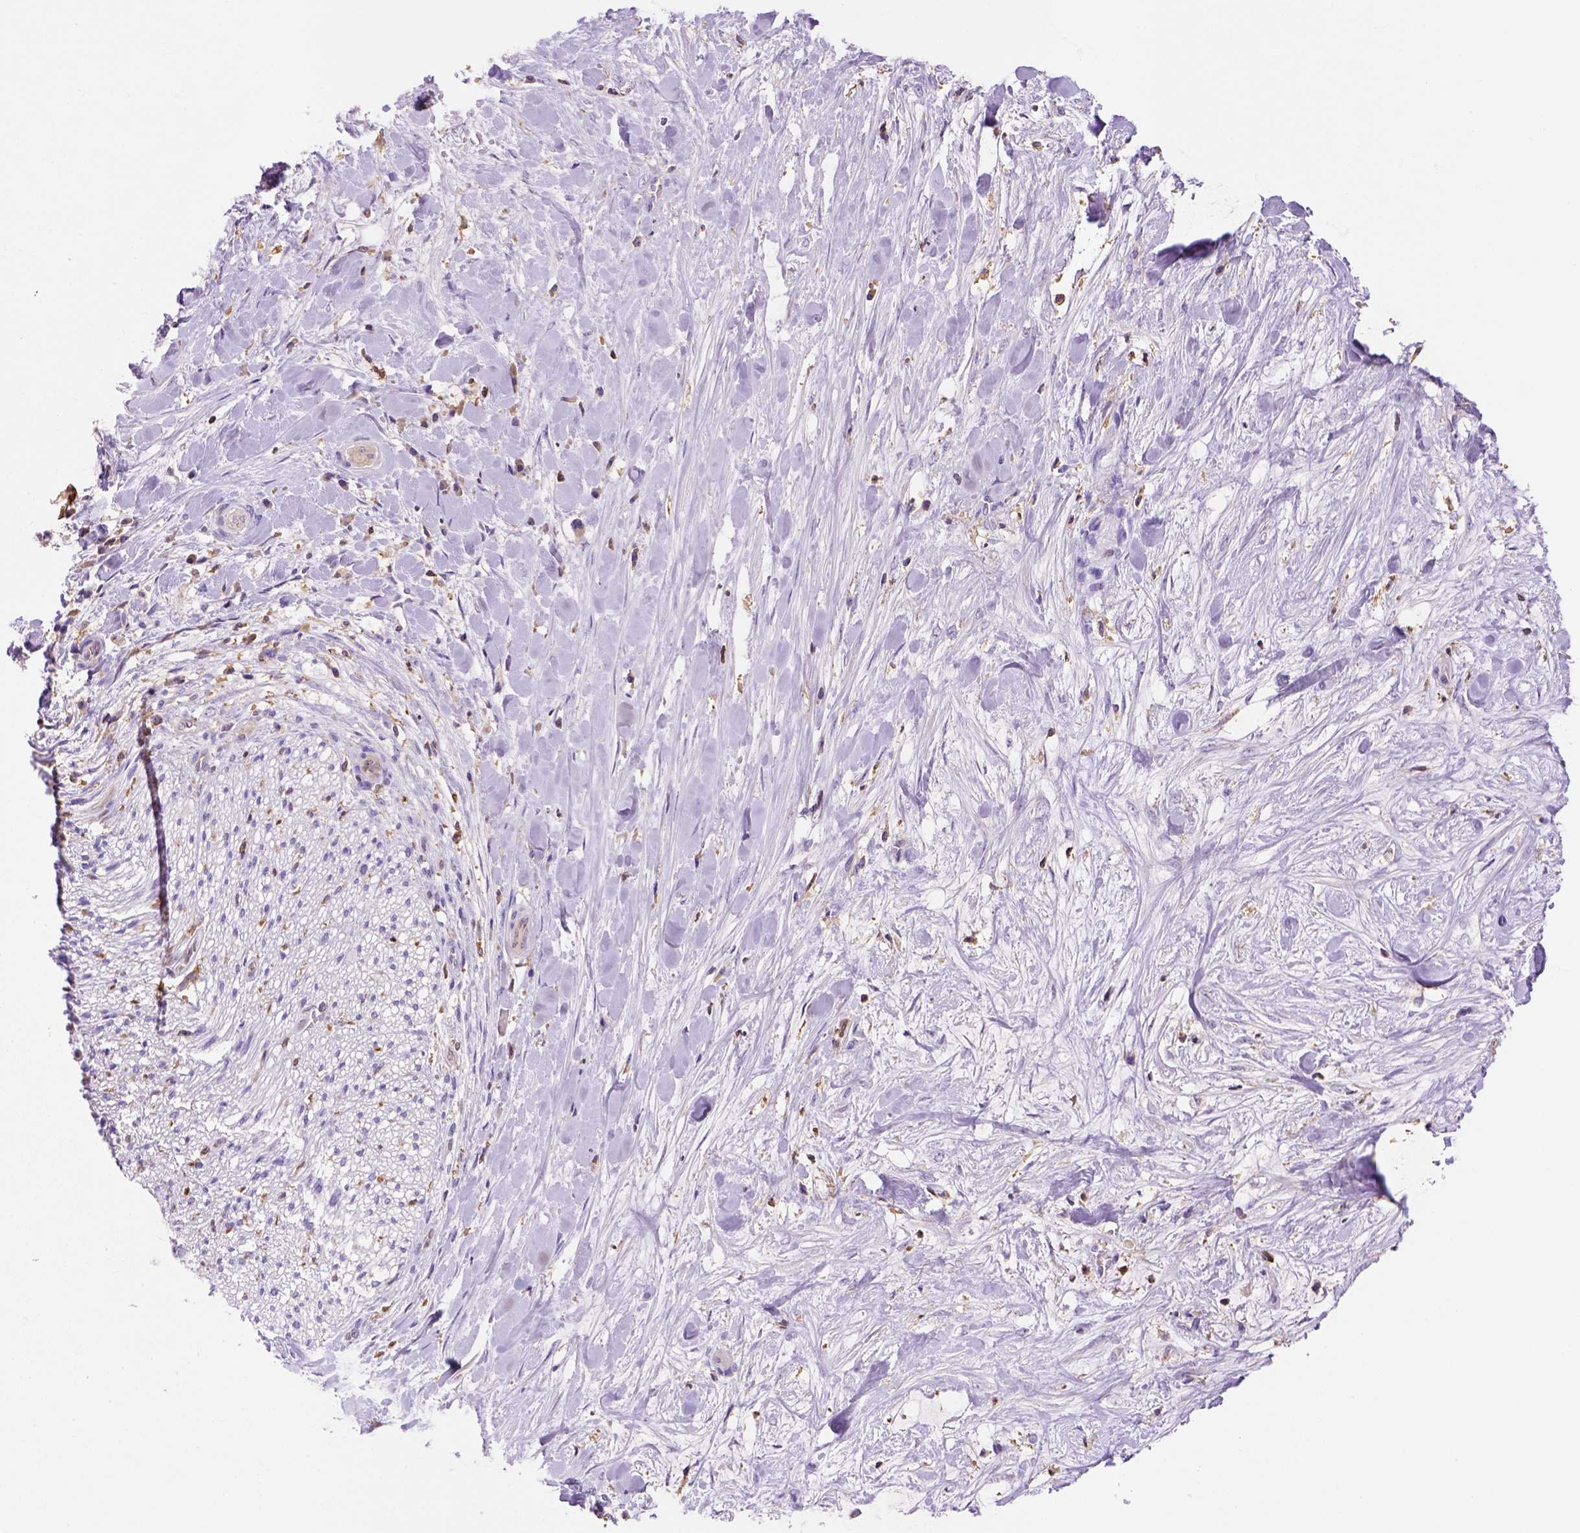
{"staining": {"intensity": "negative", "quantity": "none", "location": "none"}, "tissue": "liver cancer", "cell_type": "Tumor cells", "image_type": "cancer", "snomed": [{"axis": "morphology", "description": "Cholangiocarcinoma"}, {"axis": "topography", "description": "Liver"}], "caption": "DAB immunohistochemical staining of human liver cancer shows no significant staining in tumor cells.", "gene": "INPP5D", "patient": {"sex": "female", "age": 73}}